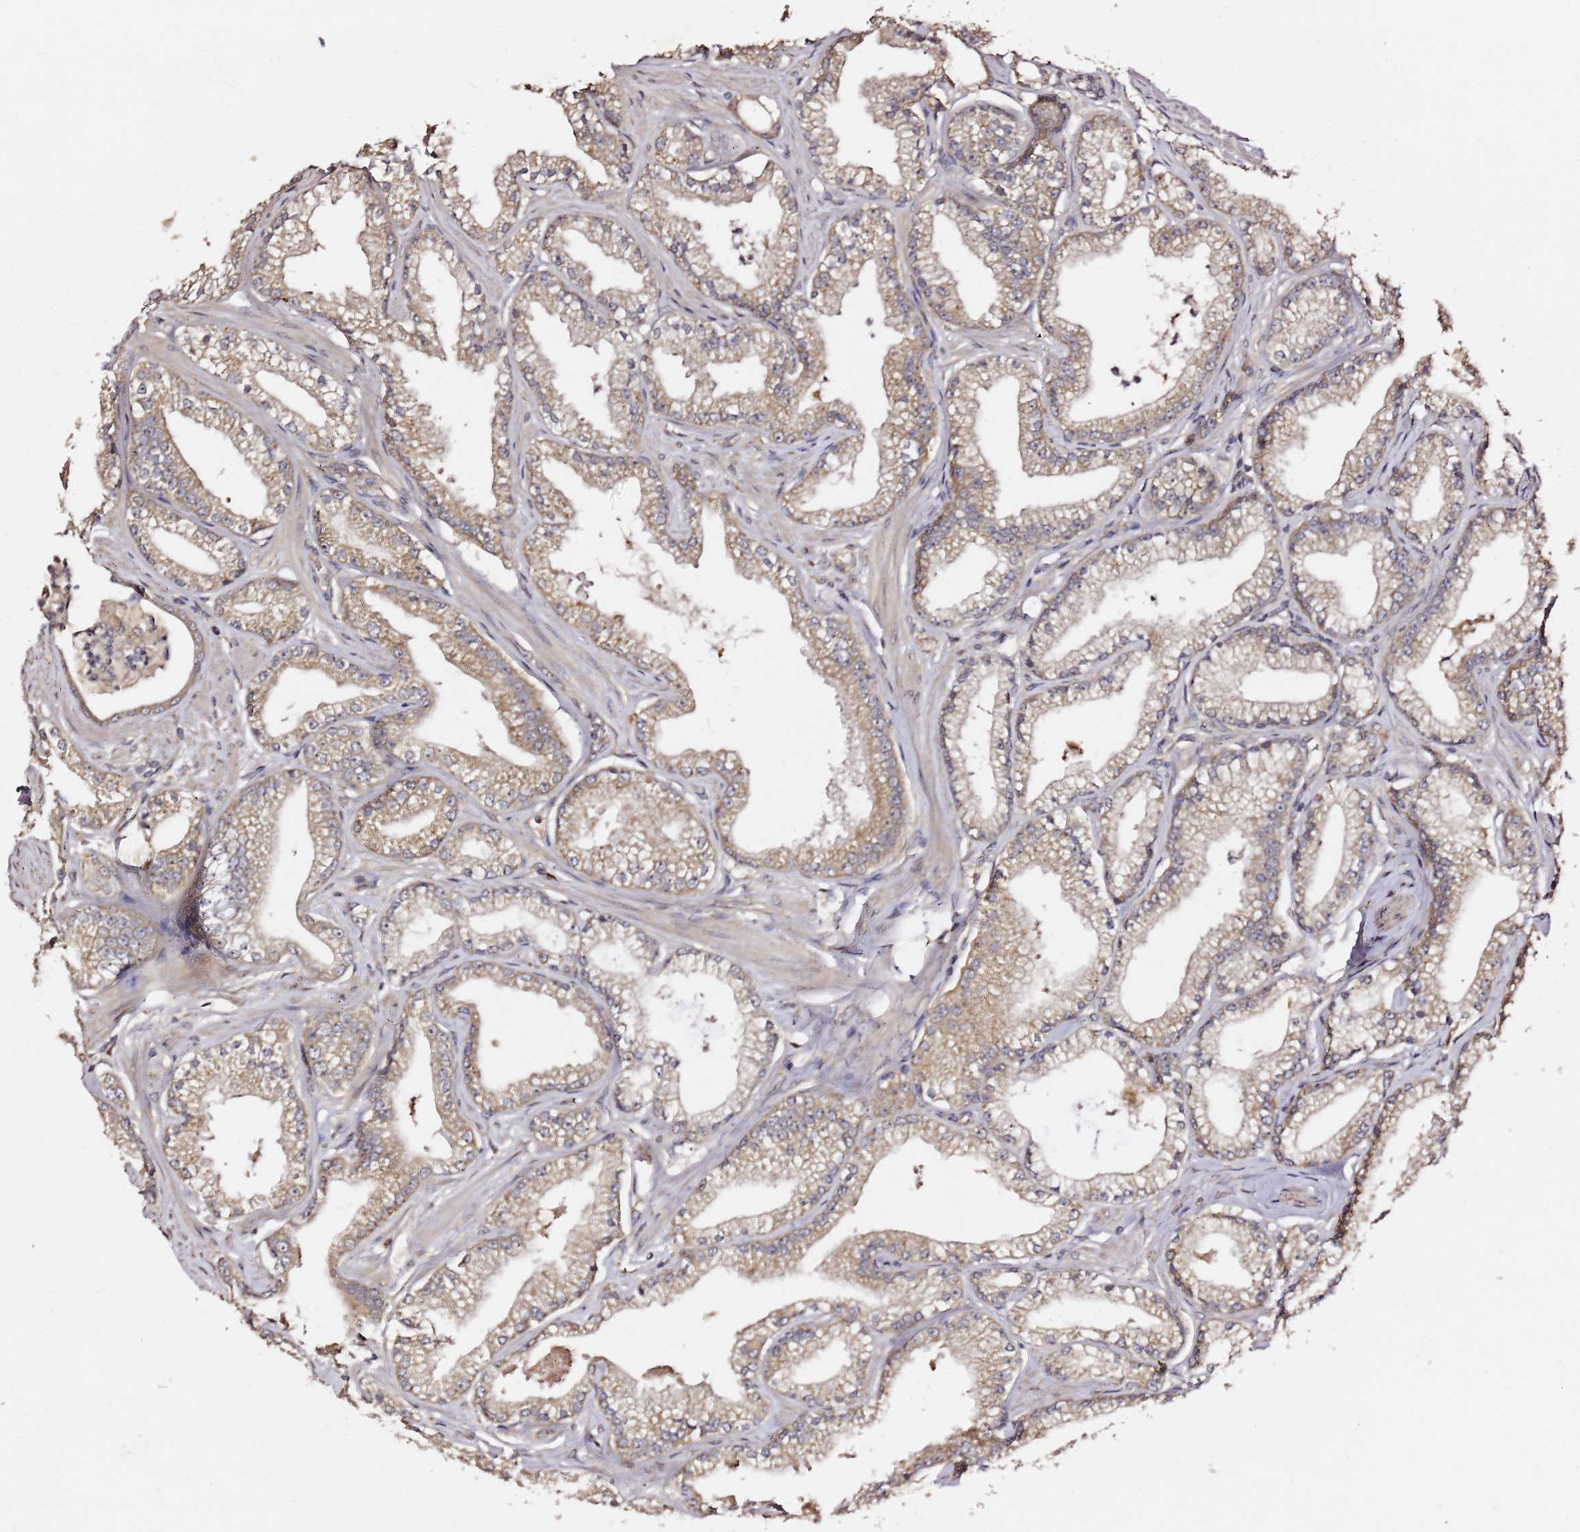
{"staining": {"intensity": "weak", "quantity": ">75%", "location": "cytoplasmic/membranous"}, "tissue": "prostate cancer", "cell_type": "Tumor cells", "image_type": "cancer", "snomed": [{"axis": "morphology", "description": "Adenocarcinoma, High grade"}, {"axis": "topography", "description": "Prostate"}], "caption": "Prostate high-grade adenocarcinoma stained with DAB IHC displays low levels of weak cytoplasmic/membranous expression in about >75% of tumor cells. Immunohistochemistry (ihc) stains the protein in brown and the nuclei are stained blue.", "gene": "C6orf136", "patient": {"sex": "male", "age": 67}}